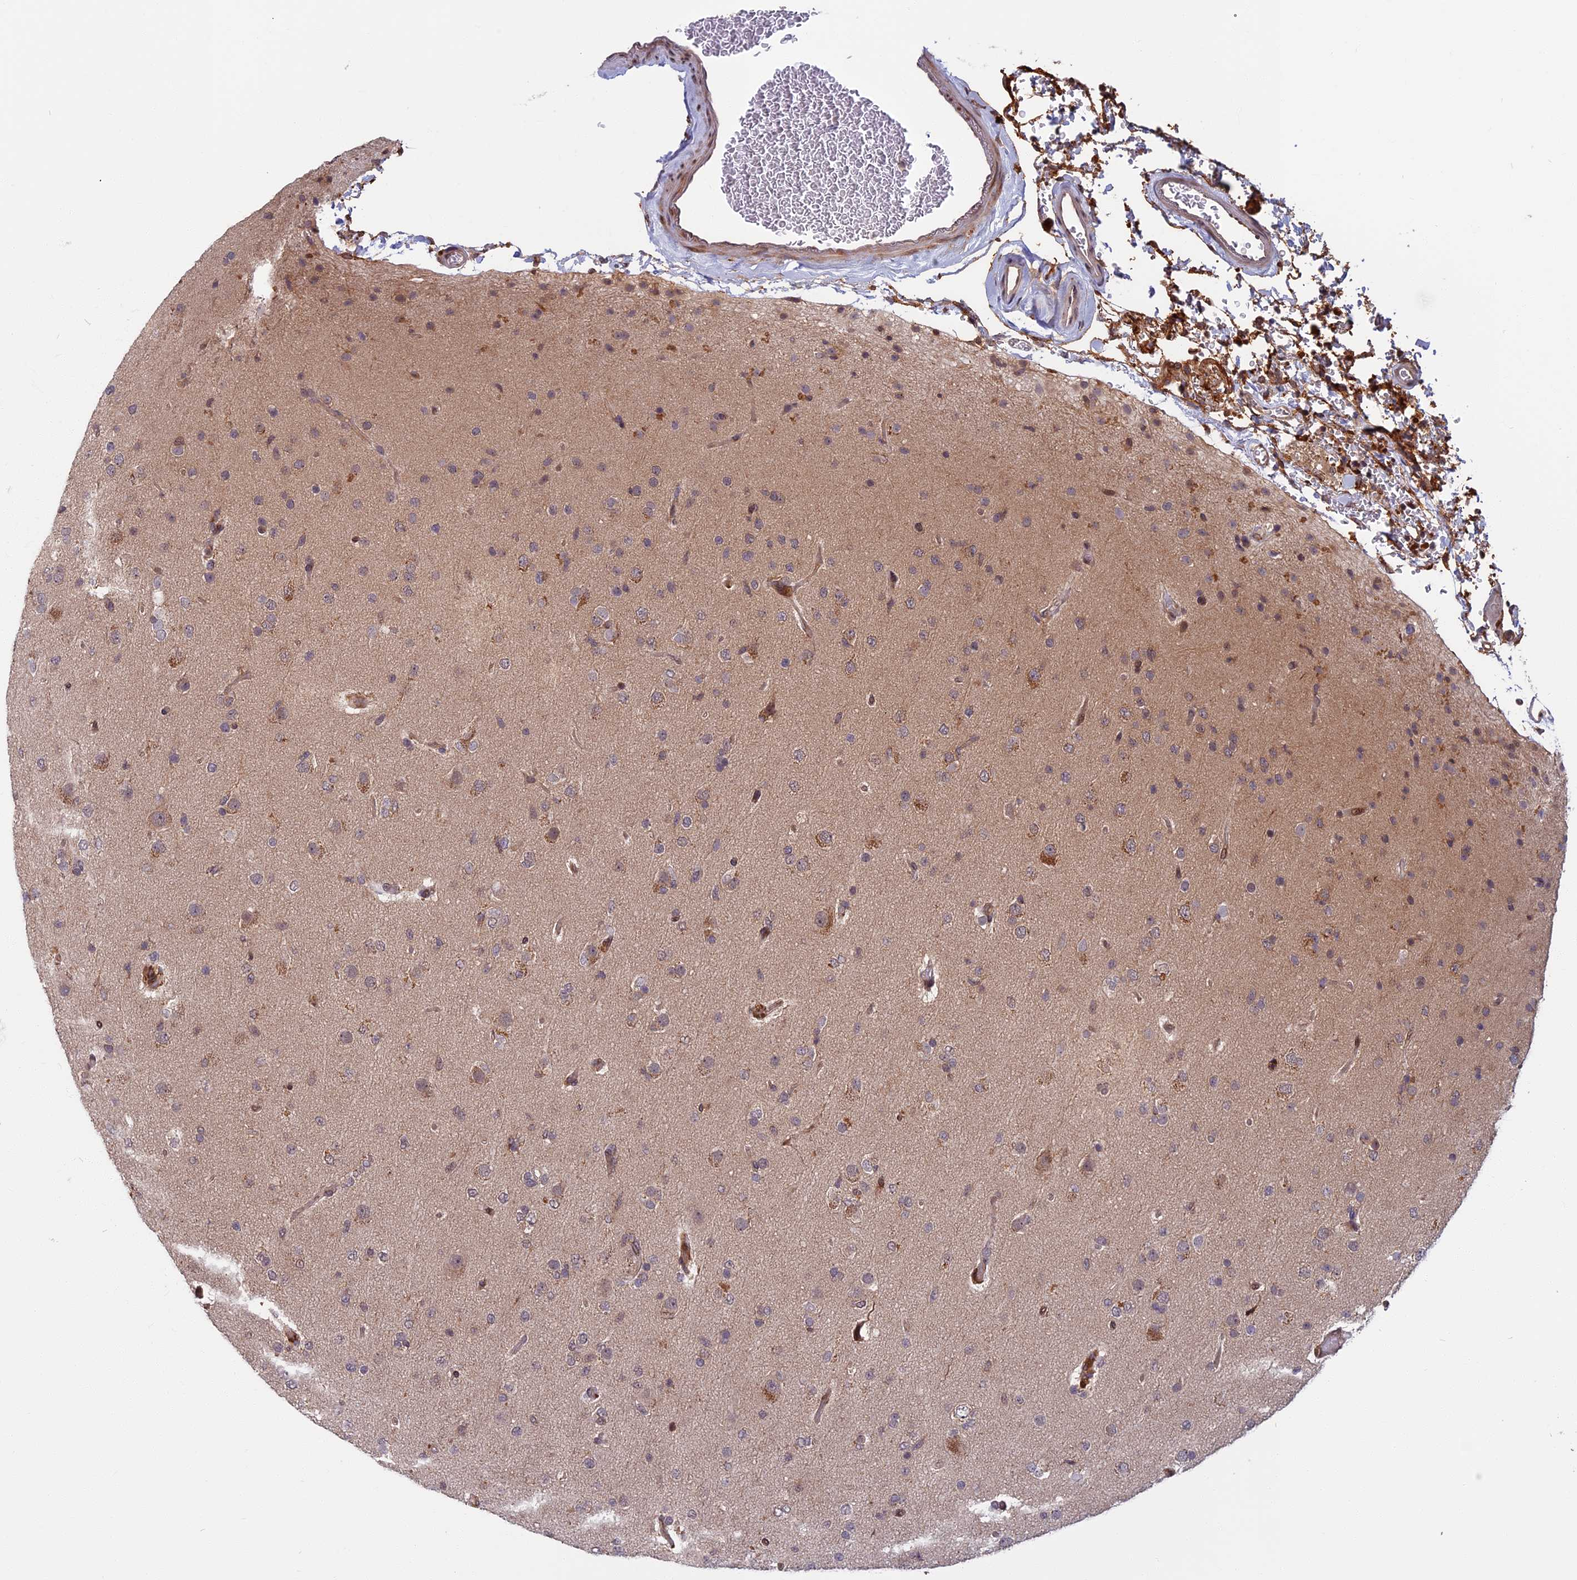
{"staining": {"intensity": "weak", "quantity": "25%-75%", "location": "cytoplasmic/membranous"}, "tissue": "glioma", "cell_type": "Tumor cells", "image_type": "cancer", "snomed": [{"axis": "morphology", "description": "Glioma, malignant, Low grade"}, {"axis": "topography", "description": "Brain"}], "caption": "IHC histopathology image of neoplastic tissue: glioma stained using immunohistochemistry (IHC) displays low levels of weak protein expression localized specifically in the cytoplasmic/membranous of tumor cells, appearing as a cytoplasmic/membranous brown color.", "gene": "SPG11", "patient": {"sex": "male", "age": 65}}